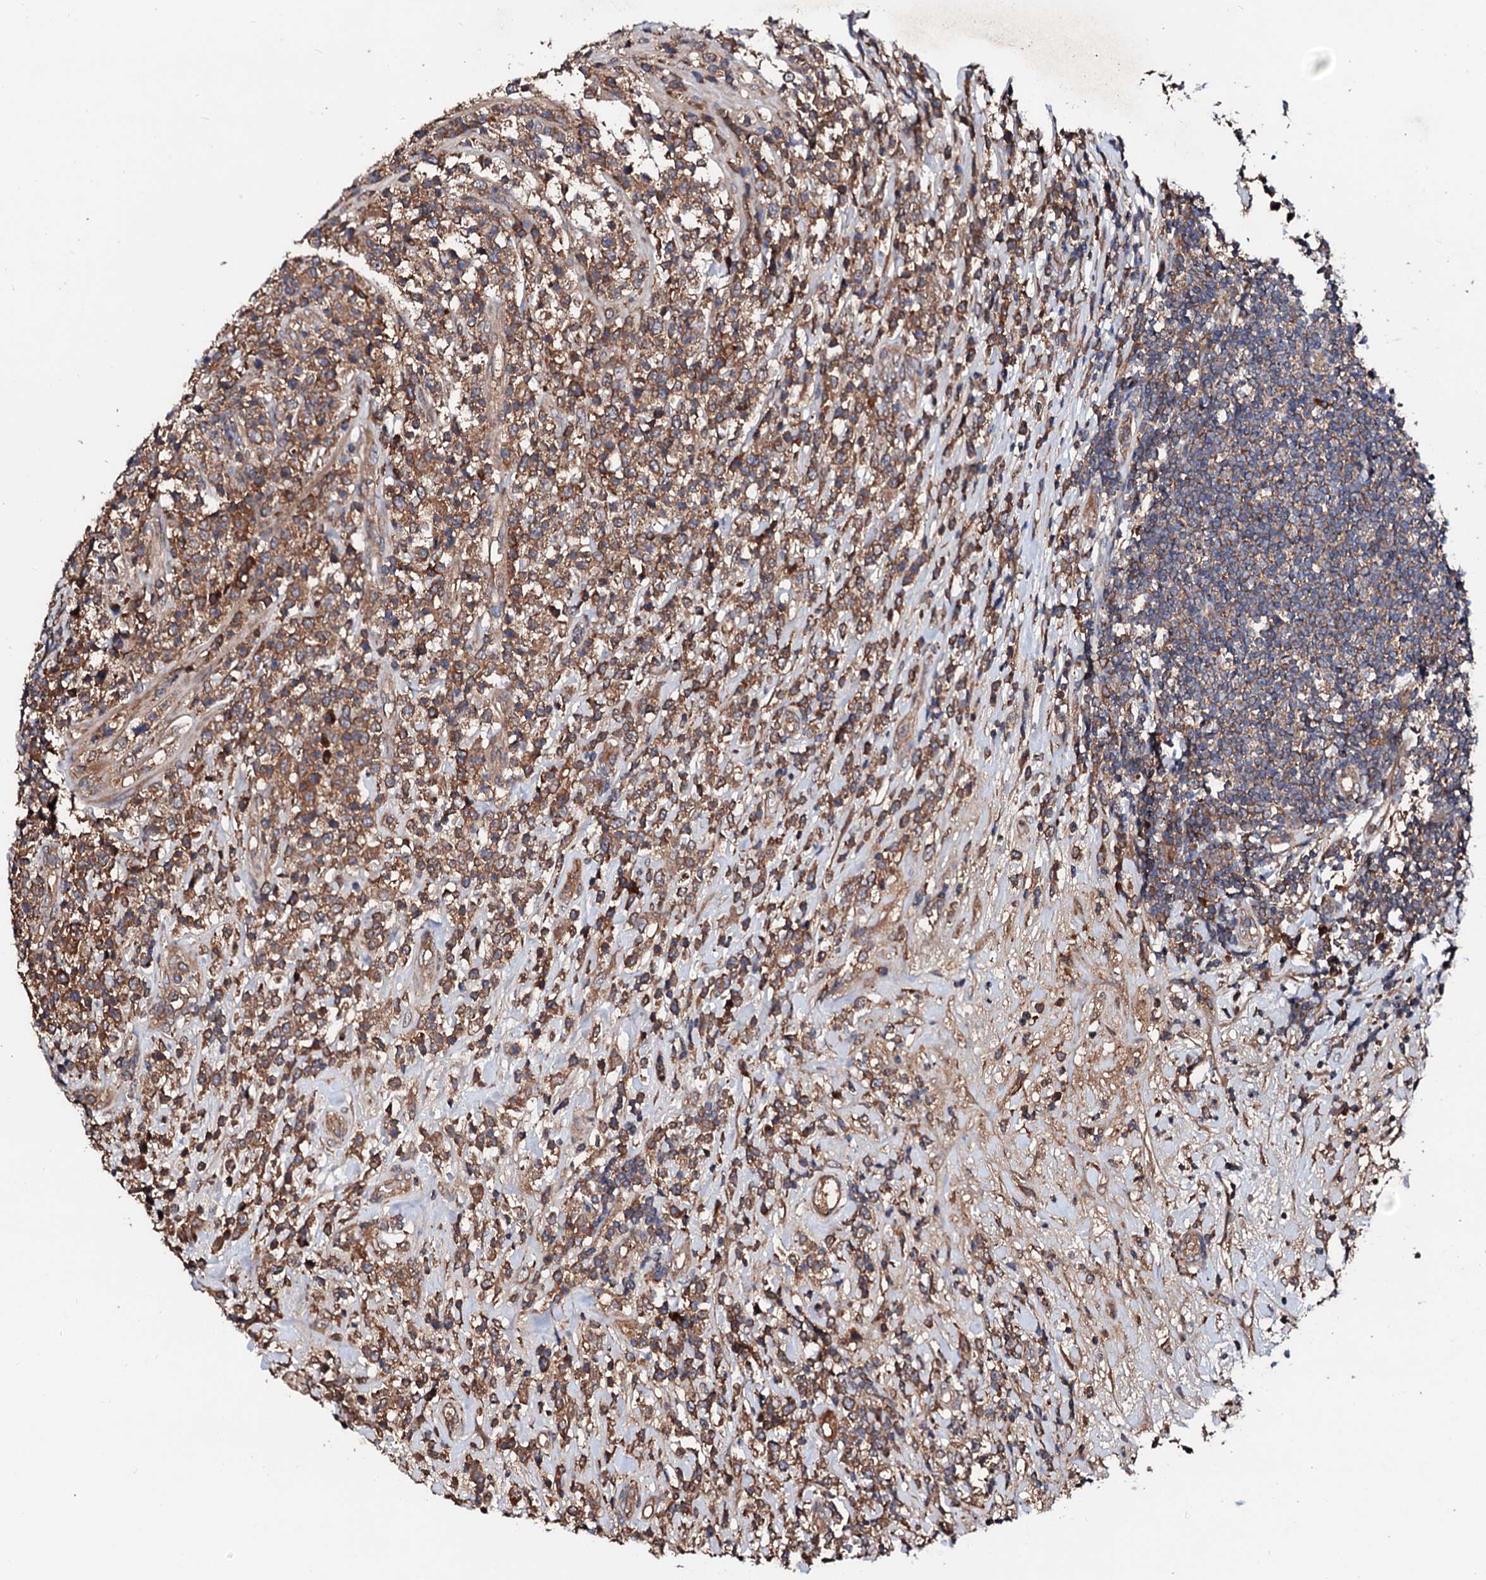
{"staining": {"intensity": "moderate", "quantity": ">75%", "location": "cytoplasmic/membranous"}, "tissue": "lymphoma", "cell_type": "Tumor cells", "image_type": "cancer", "snomed": [{"axis": "morphology", "description": "Malignant lymphoma, non-Hodgkin's type, High grade"}, {"axis": "topography", "description": "Colon"}], "caption": "IHC staining of lymphoma, which reveals medium levels of moderate cytoplasmic/membranous positivity in about >75% of tumor cells indicating moderate cytoplasmic/membranous protein expression. The staining was performed using DAB (brown) for protein detection and nuclei were counterstained in hematoxylin (blue).", "gene": "EXTL1", "patient": {"sex": "female", "age": 53}}